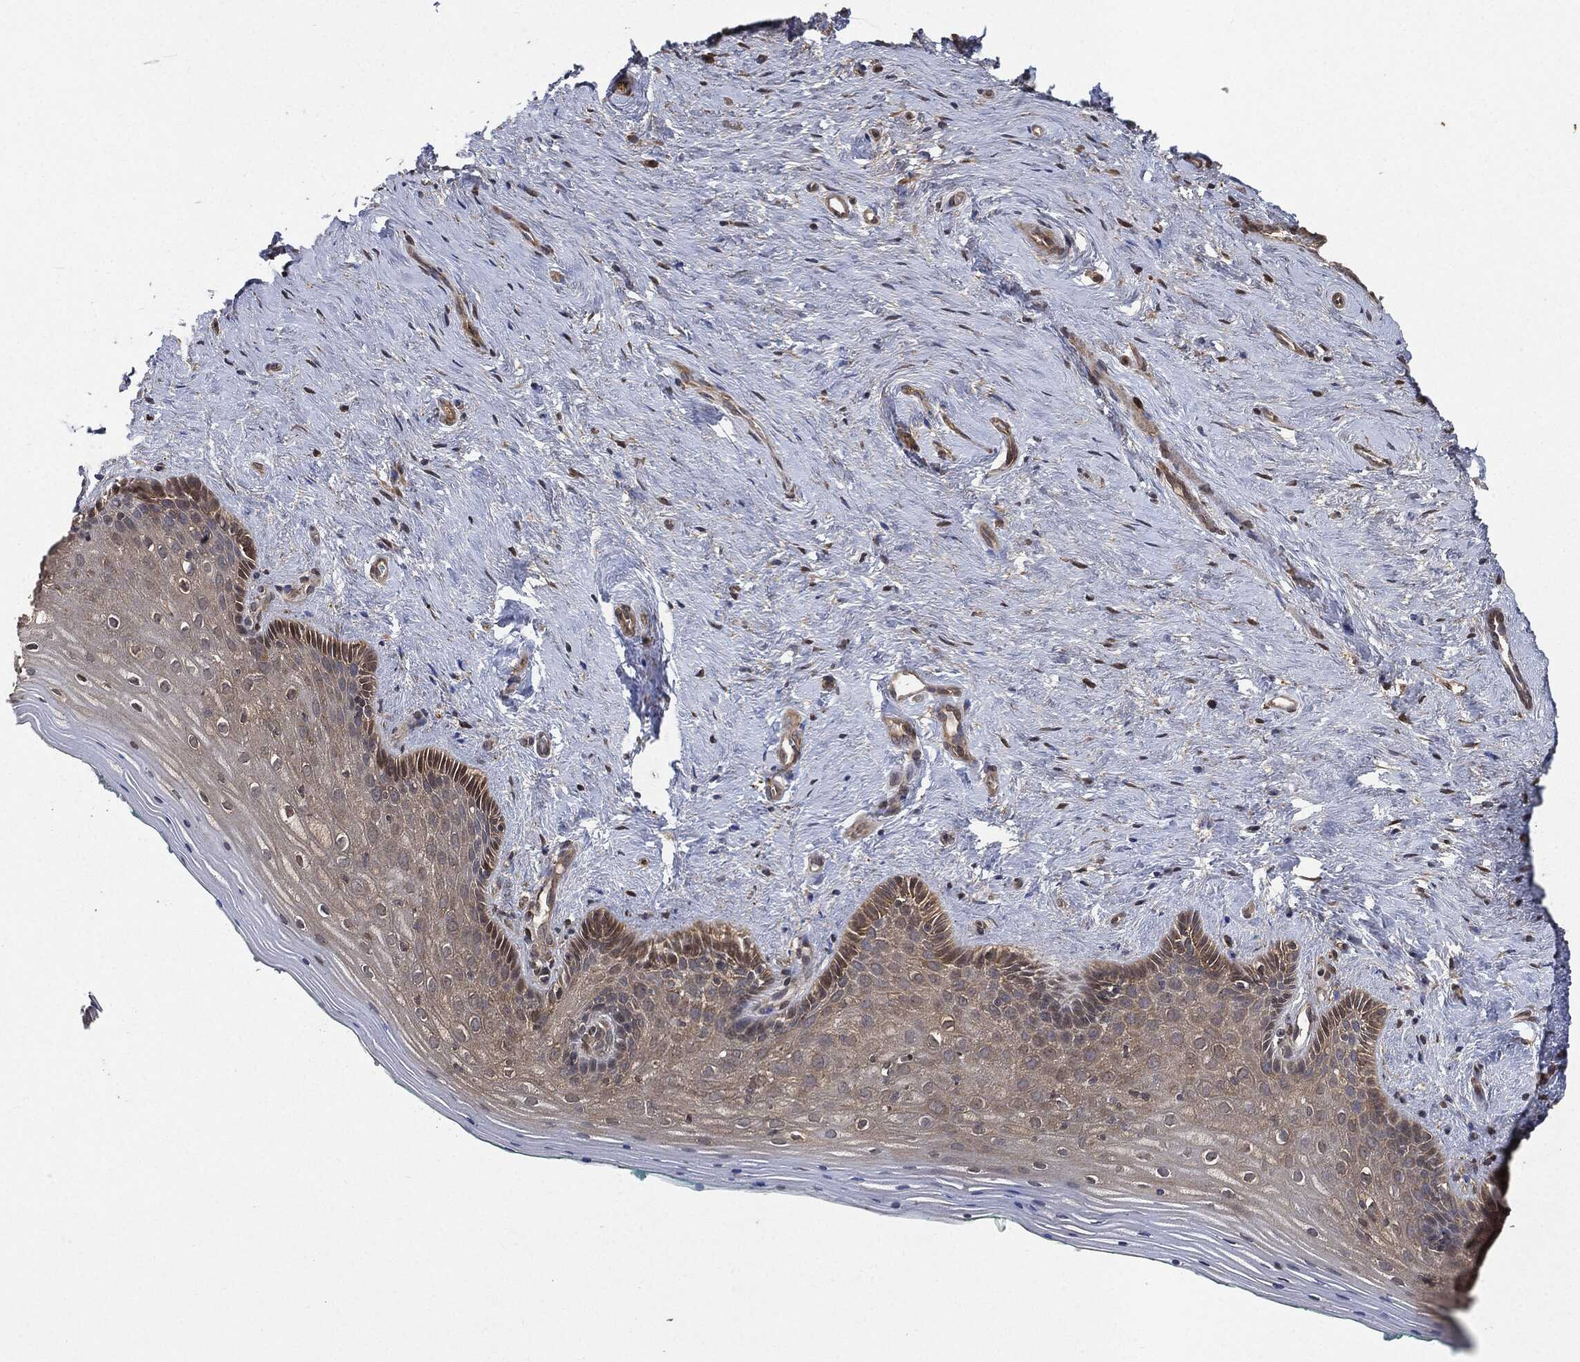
{"staining": {"intensity": "moderate", "quantity": "<25%", "location": "cytoplasmic/membranous"}, "tissue": "vagina", "cell_type": "Squamous epithelial cells", "image_type": "normal", "snomed": [{"axis": "morphology", "description": "Normal tissue, NOS"}, {"axis": "topography", "description": "Vagina"}], "caption": "Immunohistochemical staining of benign human vagina exhibits <25% levels of moderate cytoplasmic/membranous protein expression in about <25% of squamous epithelial cells. Using DAB (brown) and hematoxylin (blue) stains, captured at high magnification using brightfield microscopy.", "gene": "BRAF", "patient": {"sex": "female", "age": 45}}